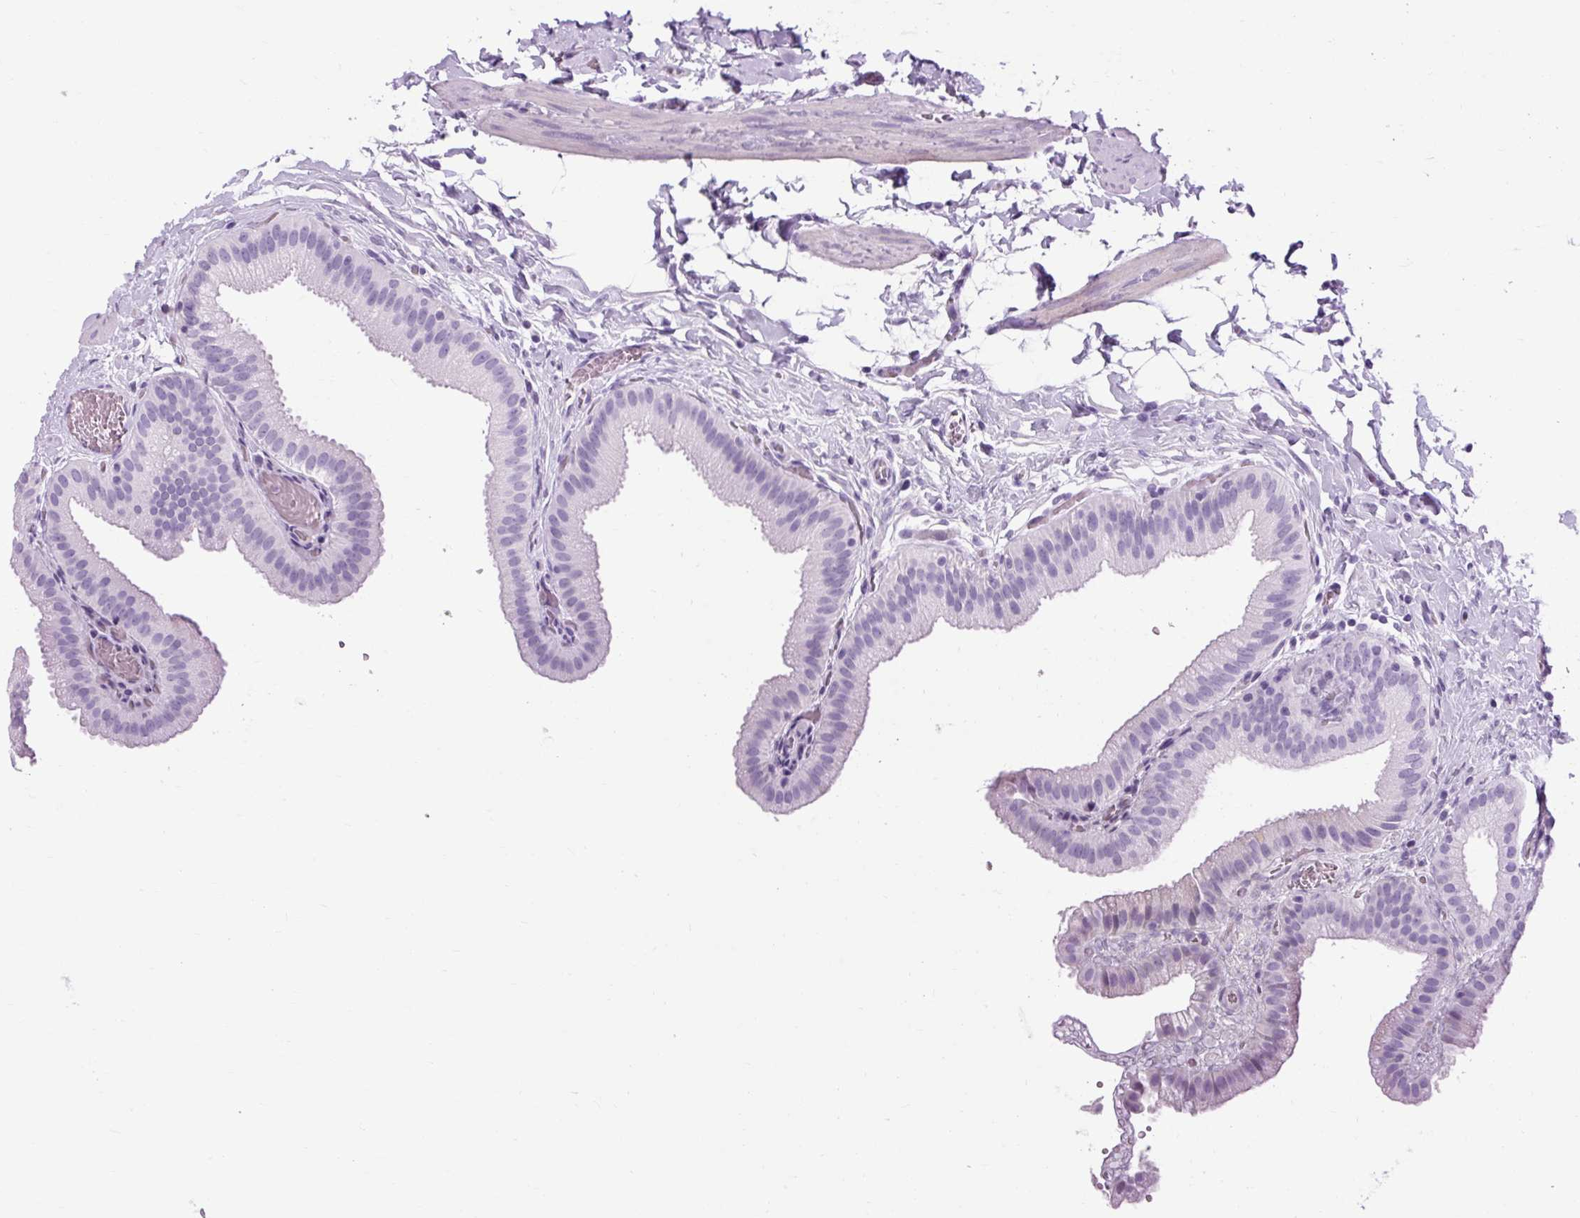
{"staining": {"intensity": "negative", "quantity": "none", "location": "none"}, "tissue": "gallbladder", "cell_type": "Glandular cells", "image_type": "normal", "snomed": [{"axis": "morphology", "description": "Normal tissue, NOS"}, {"axis": "topography", "description": "Gallbladder"}], "caption": "This is an immunohistochemistry (IHC) image of normal human gallbladder. There is no expression in glandular cells.", "gene": "OOEP", "patient": {"sex": "female", "age": 63}}